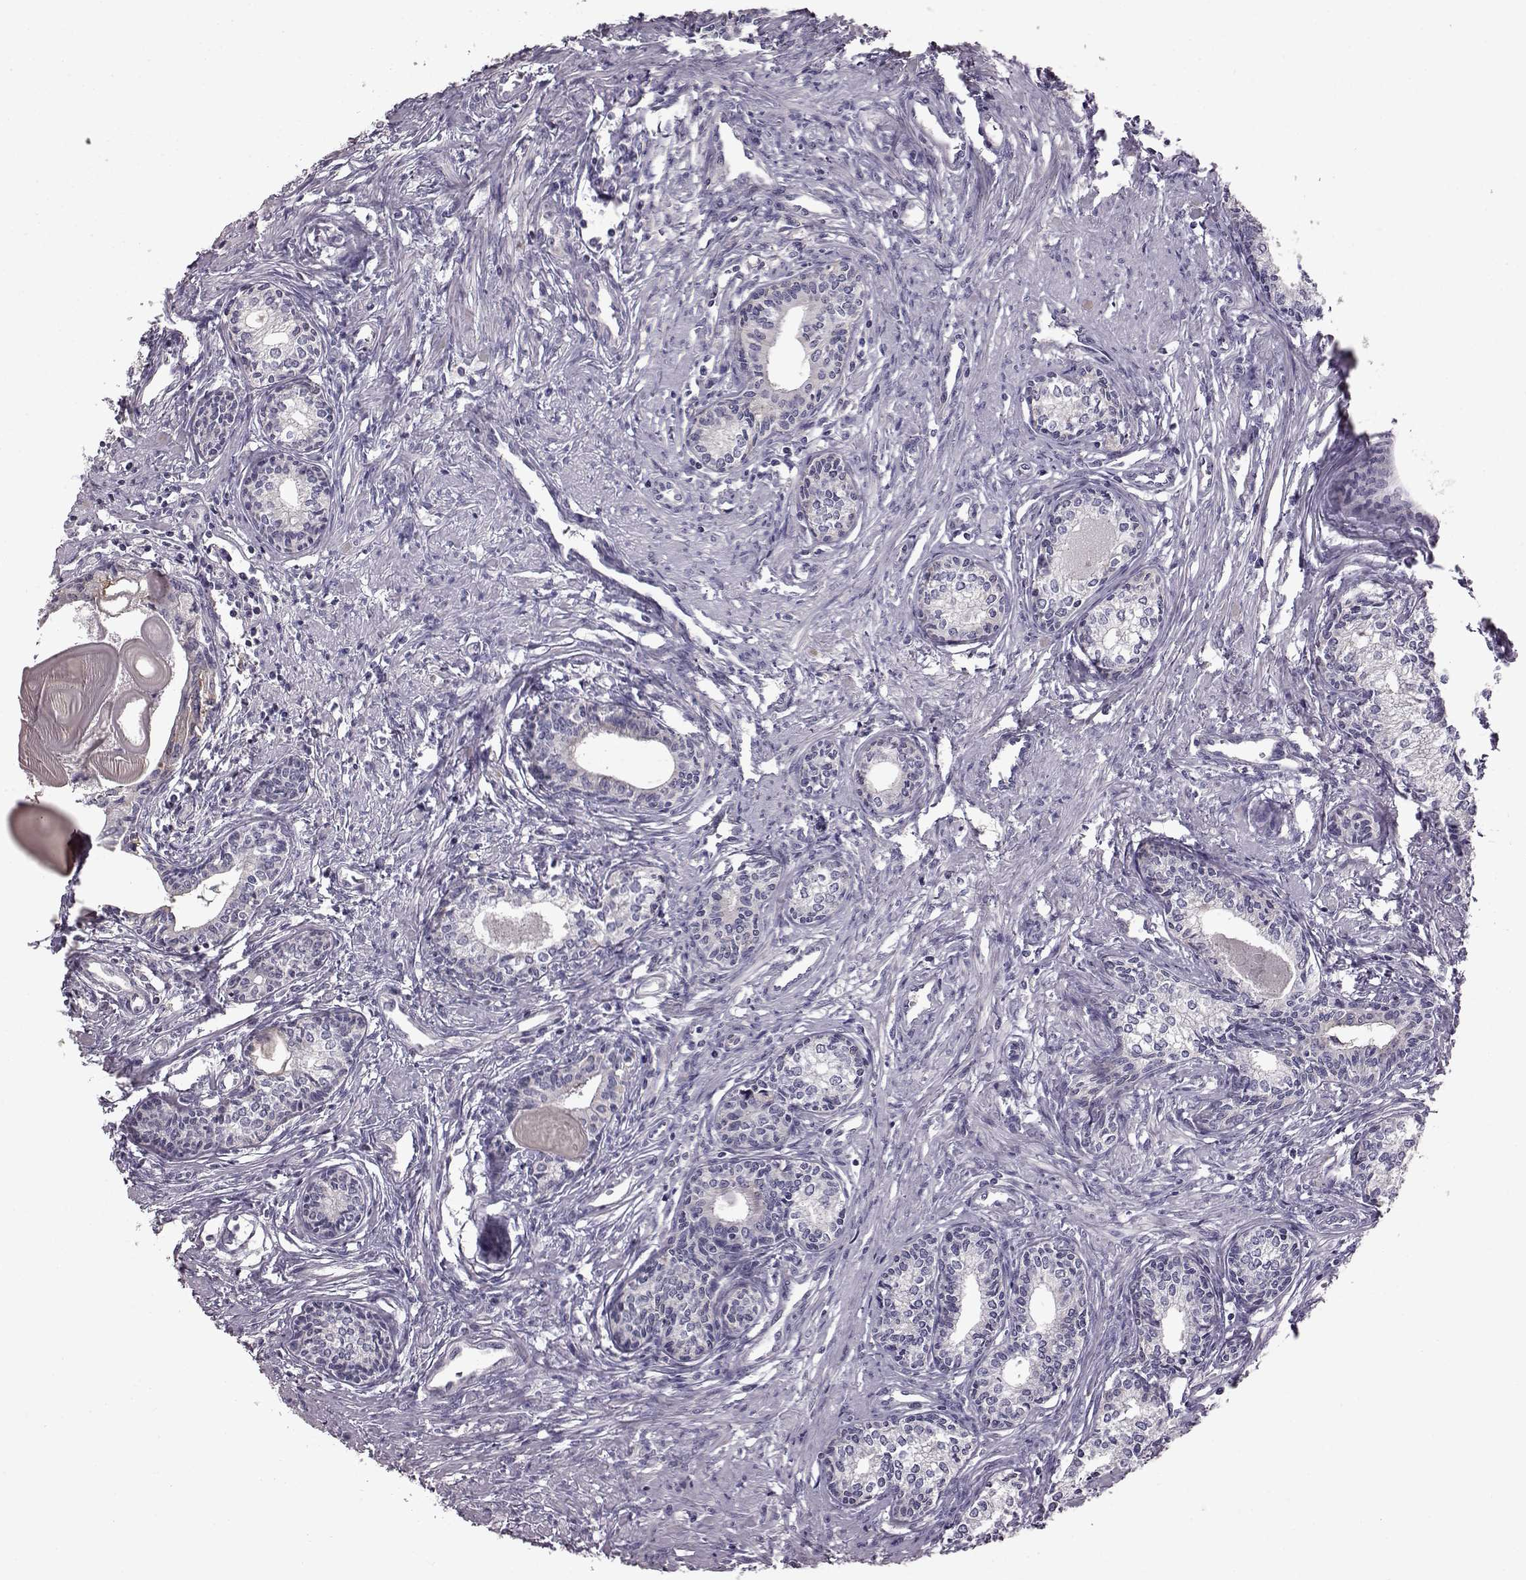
{"staining": {"intensity": "negative", "quantity": "none", "location": "none"}, "tissue": "prostate", "cell_type": "Glandular cells", "image_type": "normal", "snomed": [{"axis": "morphology", "description": "Normal tissue, NOS"}, {"axis": "topography", "description": "Prostate"}], "caption": "DAB immunohistochemical staining of benign prostate reveals no significant staining in glandular cells.", "gene": "ADGRG2", "patient": {"sex": "male", "age": 60}}